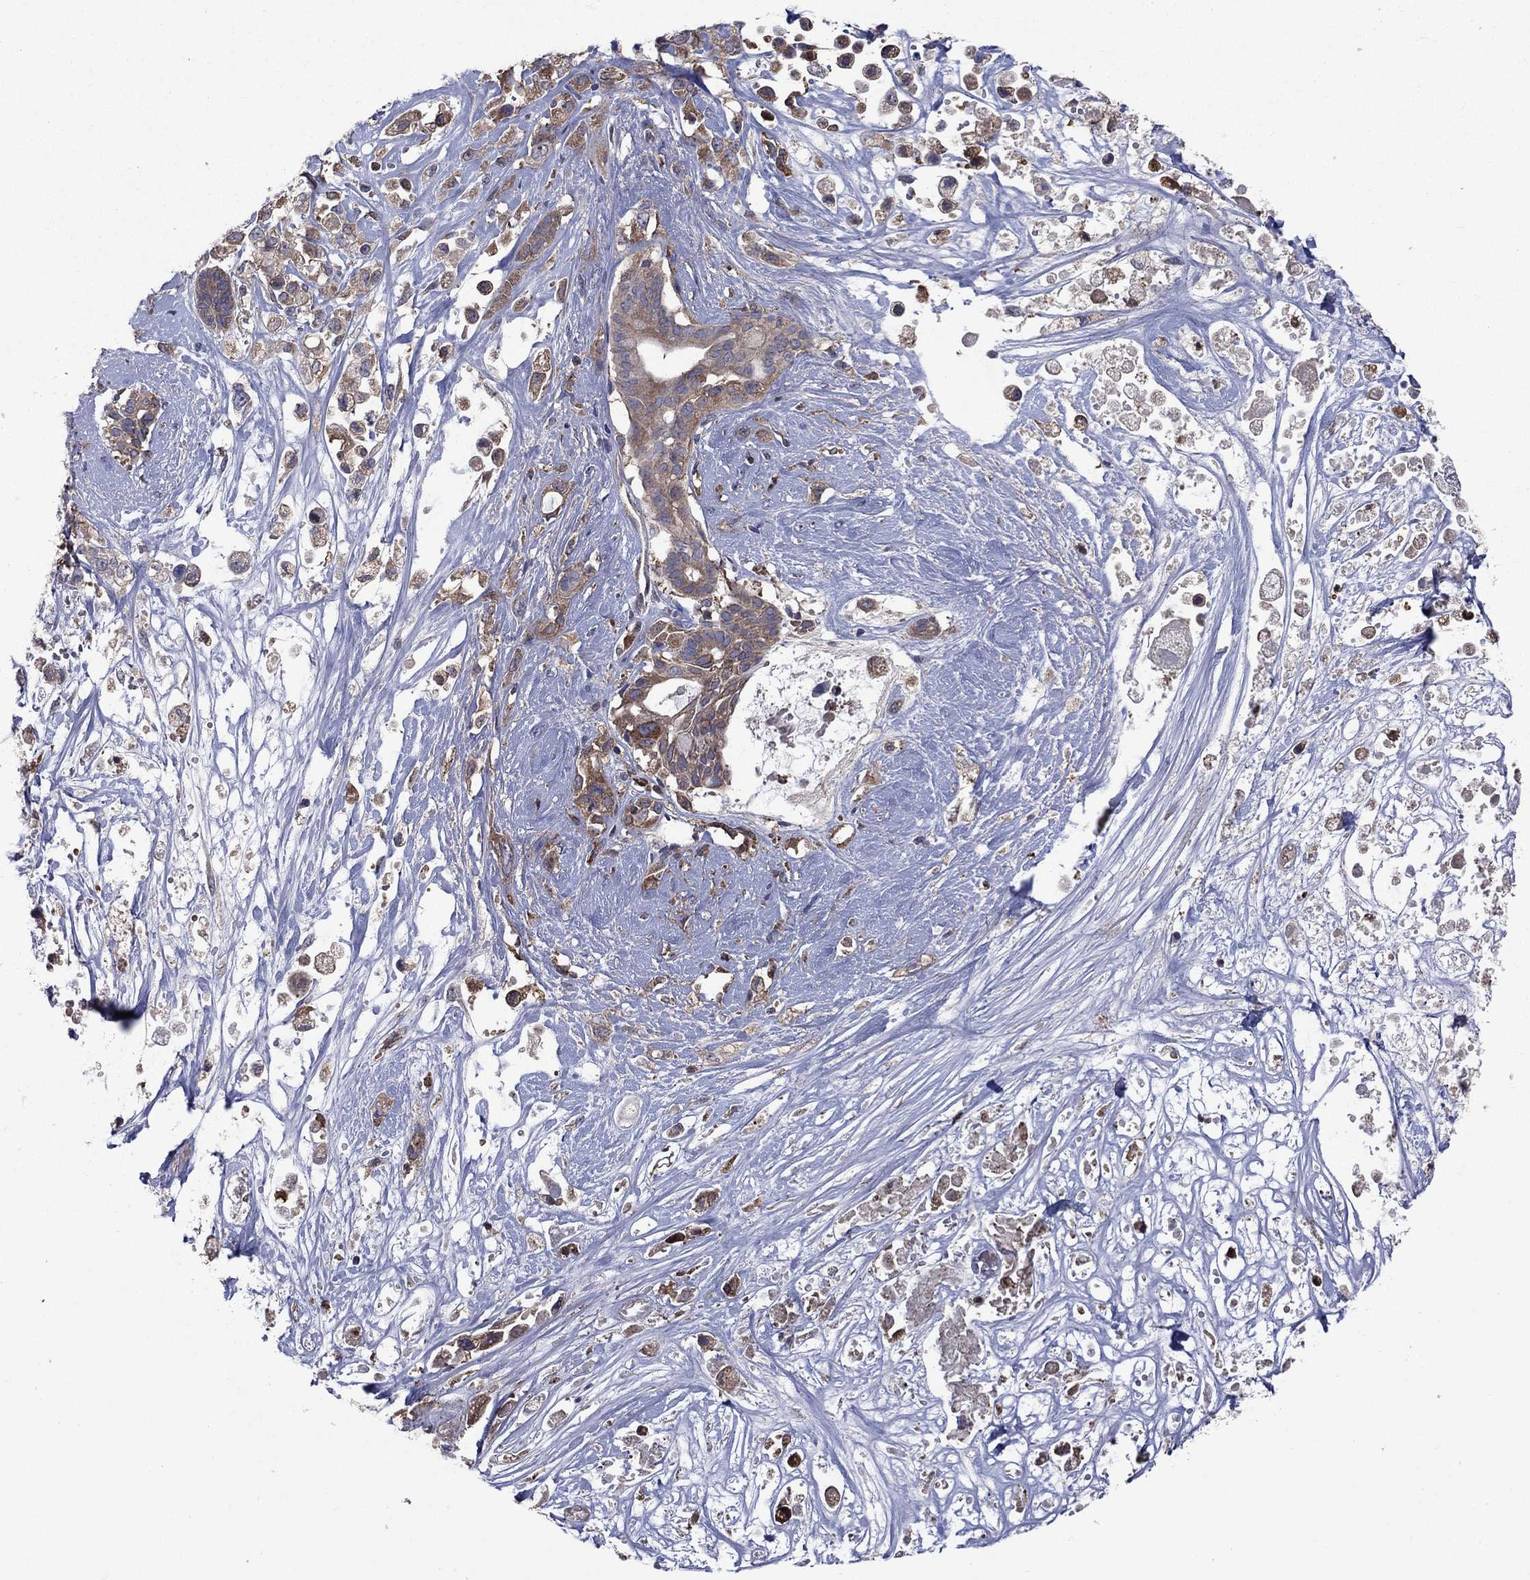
{"staining": {"intensity": "moderate", "quantity": ">75%", "location": "cytoplasmic/membranous"}, "tissue": "pancreatic cancer", "cell_type": "Tumor cells", "image_type": "cancer", "snomed": [{"axis": "morphology", "description": "Adenocarcinoma, NOS"}, {"axis": "topography", "description": "Pancreas"}], "caption": "DAB (3,3'-diaminobenzidine) immunohistochemical staining of pancreatic adenocarcinoma demonstrates moderate cytoplasmic/membranous protein staining in approximately >75% of tumor cells.", "gene": "MEA1", "patient": {"sex": "male", "age": 44}}